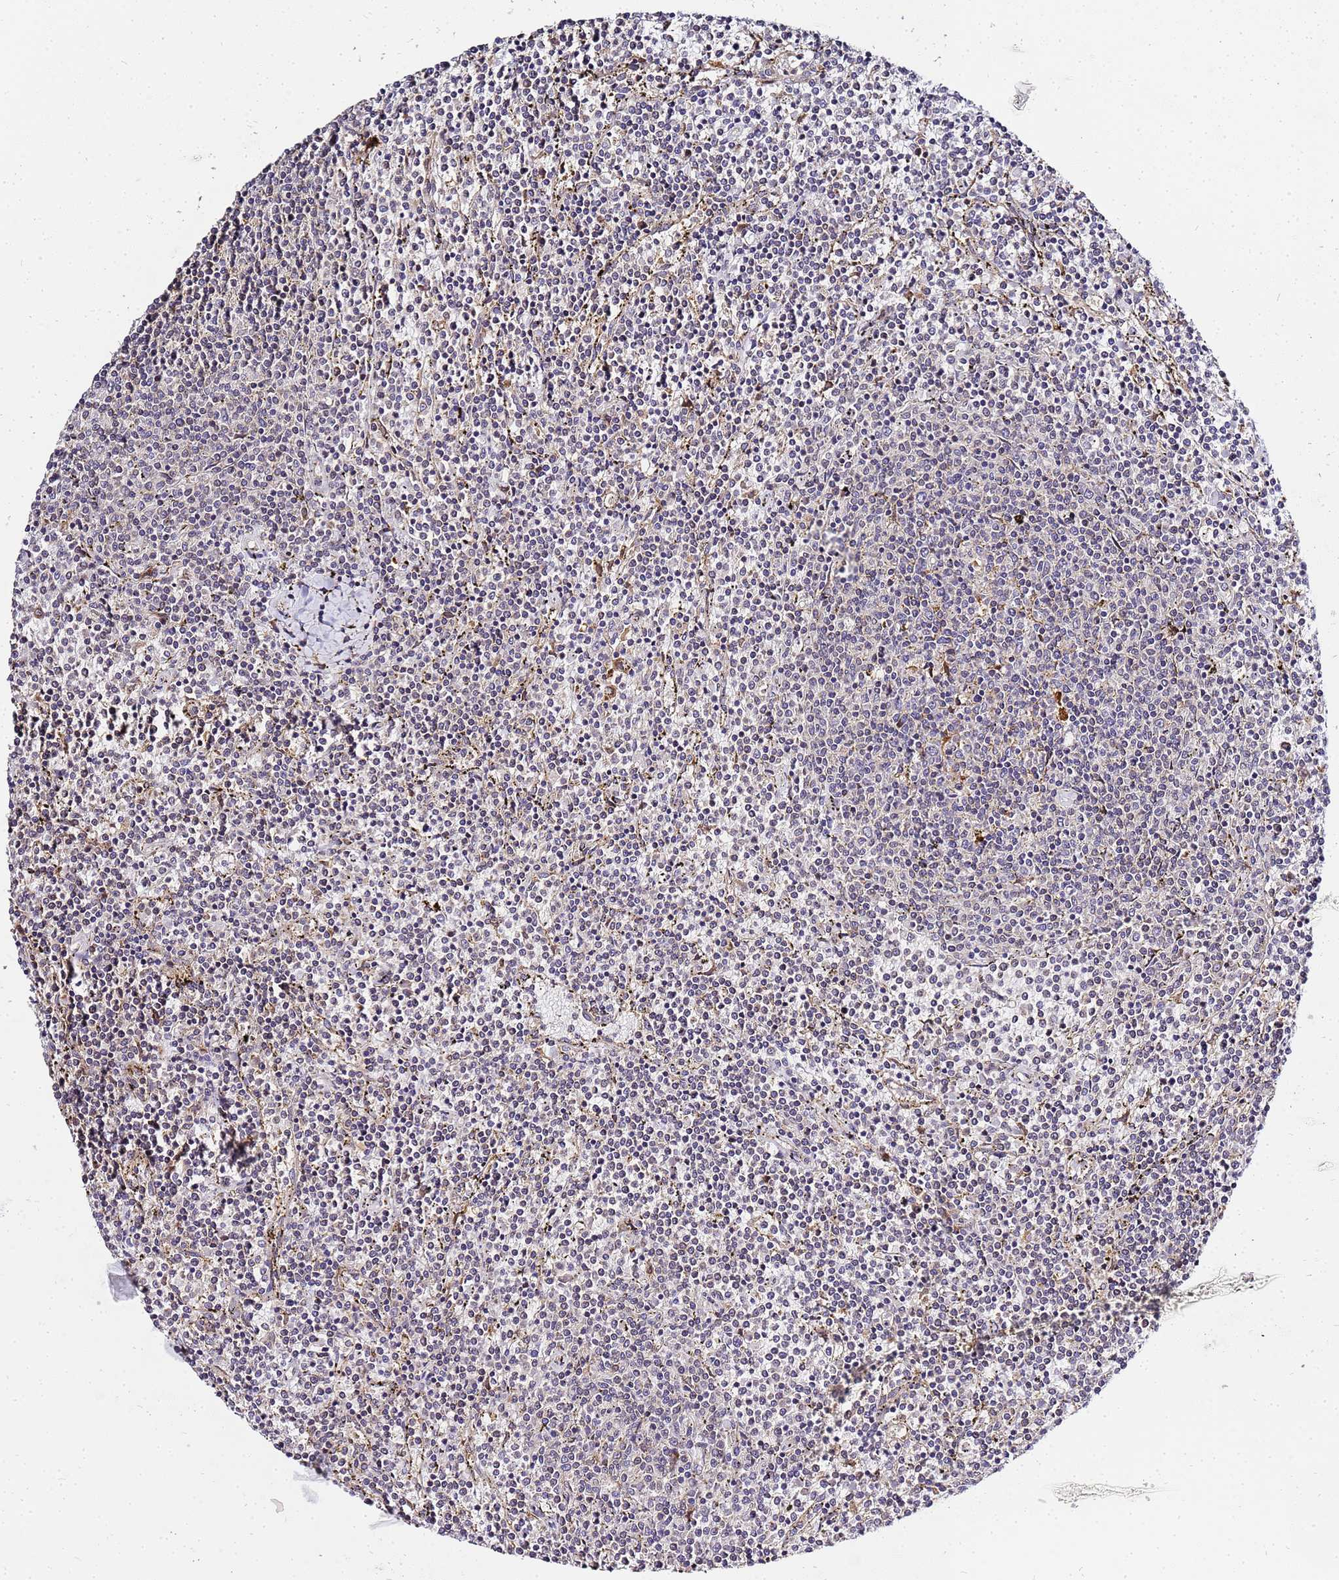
{"staining": {"intensity": "weak", "quantity": "<25%", "location": "cytoplasmic/membranous"}, "tissue": "lymphoma", "cell_type": "Tumor cells", "image_type": "cancer", "snomed": [{"axis": "morphology", "description": "Malignant lymphoma, non-Hodgkin's type, Low grade"}, {"axis": "topography", "description": "Spleen"}], "caption": "Immunohistochemistry of malignant lymphoma, non-Hodgkin's type (low-grade) demonstrates no staining in tumor cells.", "gene": "ADPGK", "patient": {"sex": "female", "age": 50}}